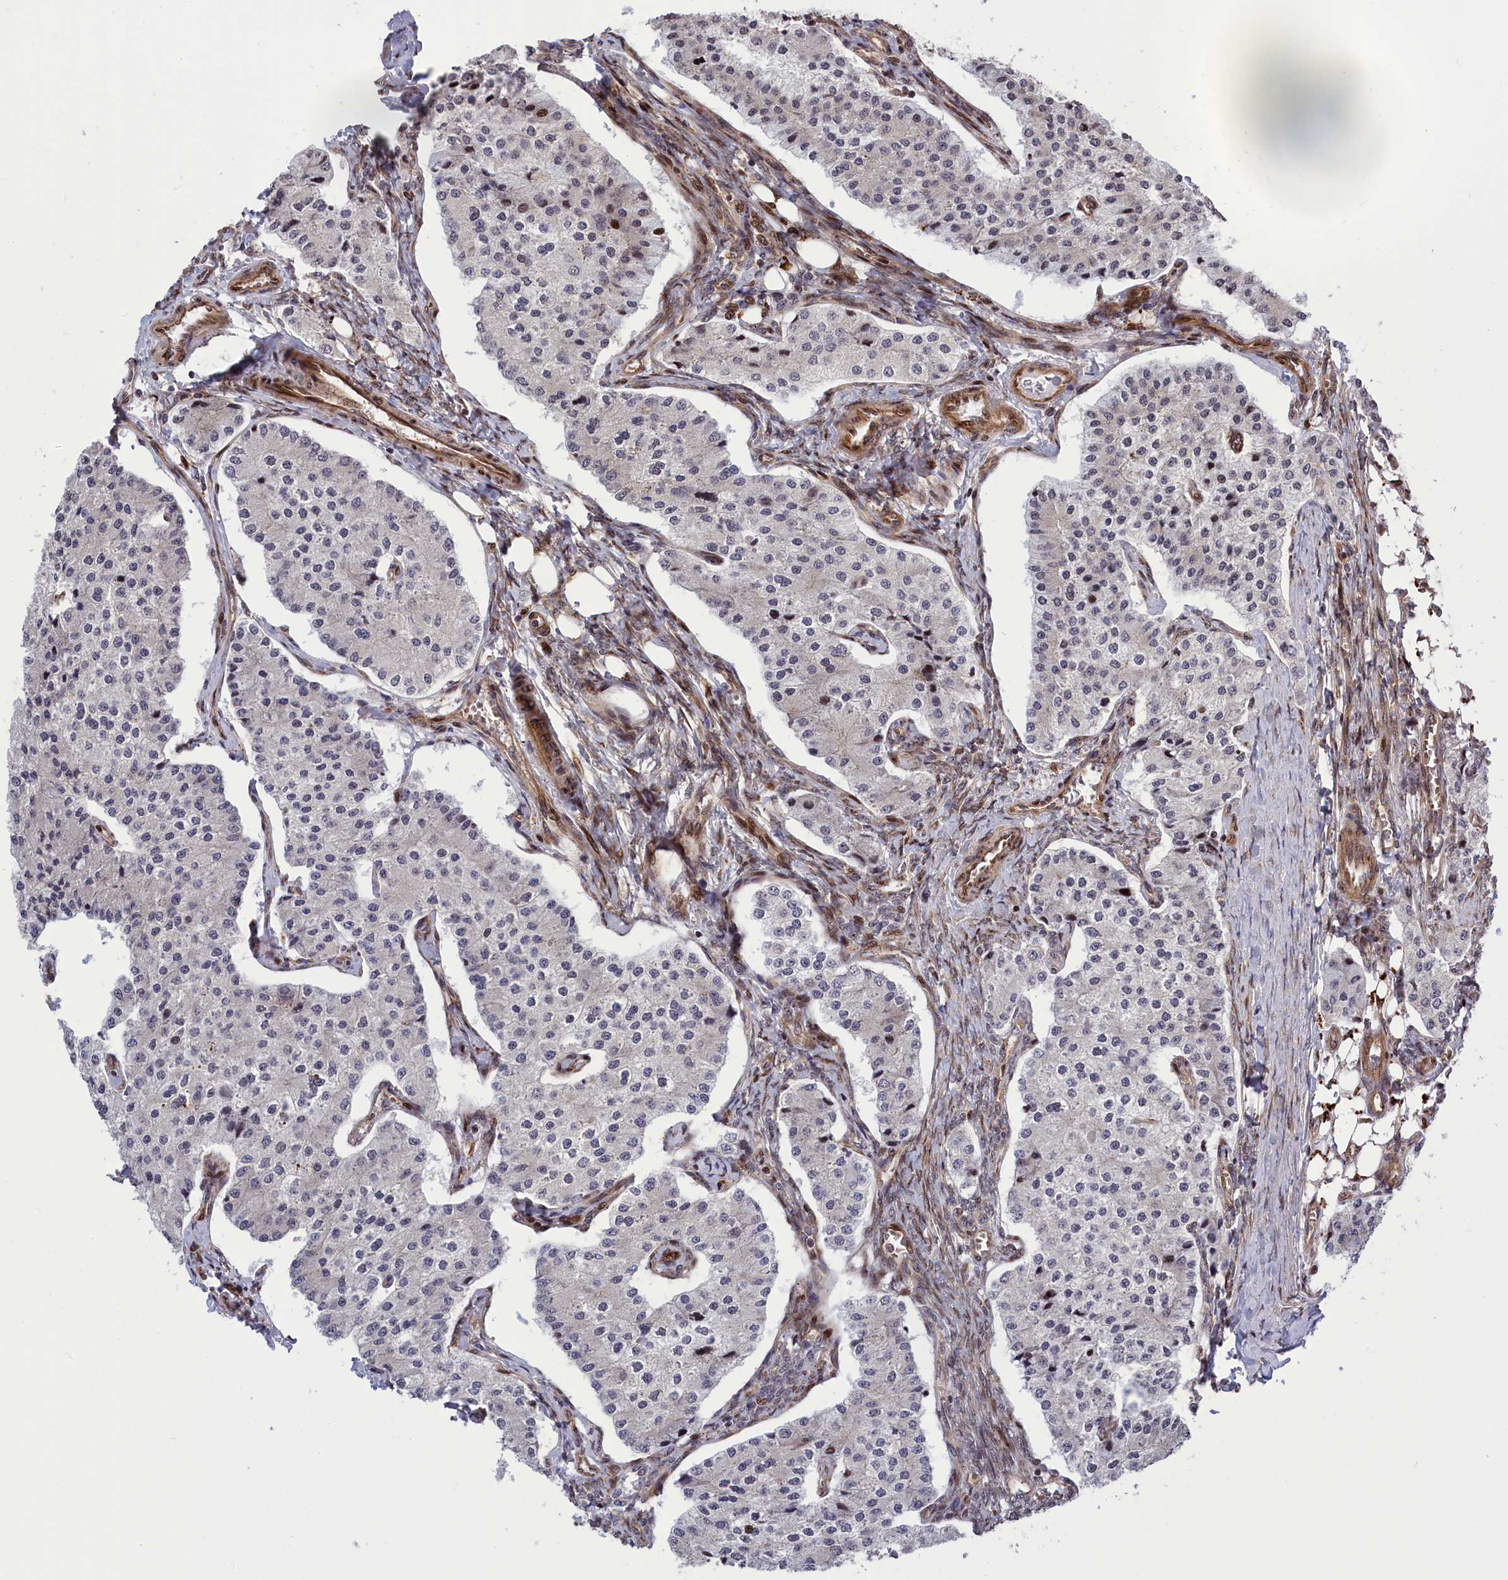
{"staining": {"intensity": "moderate", "quantity": "<25%", "location": "nuclear"}, "tissue": "carcinoid", "cell_type": "Tumor cells", "image_type": "cancer", "snomed": [{"axis": "morphology", "description": "Carcinoid, malignant, NOS"}, {"axis": "topography", "description": "Colon"}], "caption": "A low amount of moderate nuclear staining is appreciated in about <25% of tumor cells in carcinoid (malignant) tissue.", "gene": "DDX60L", "patient": {"sex": "female", "age": 52}}